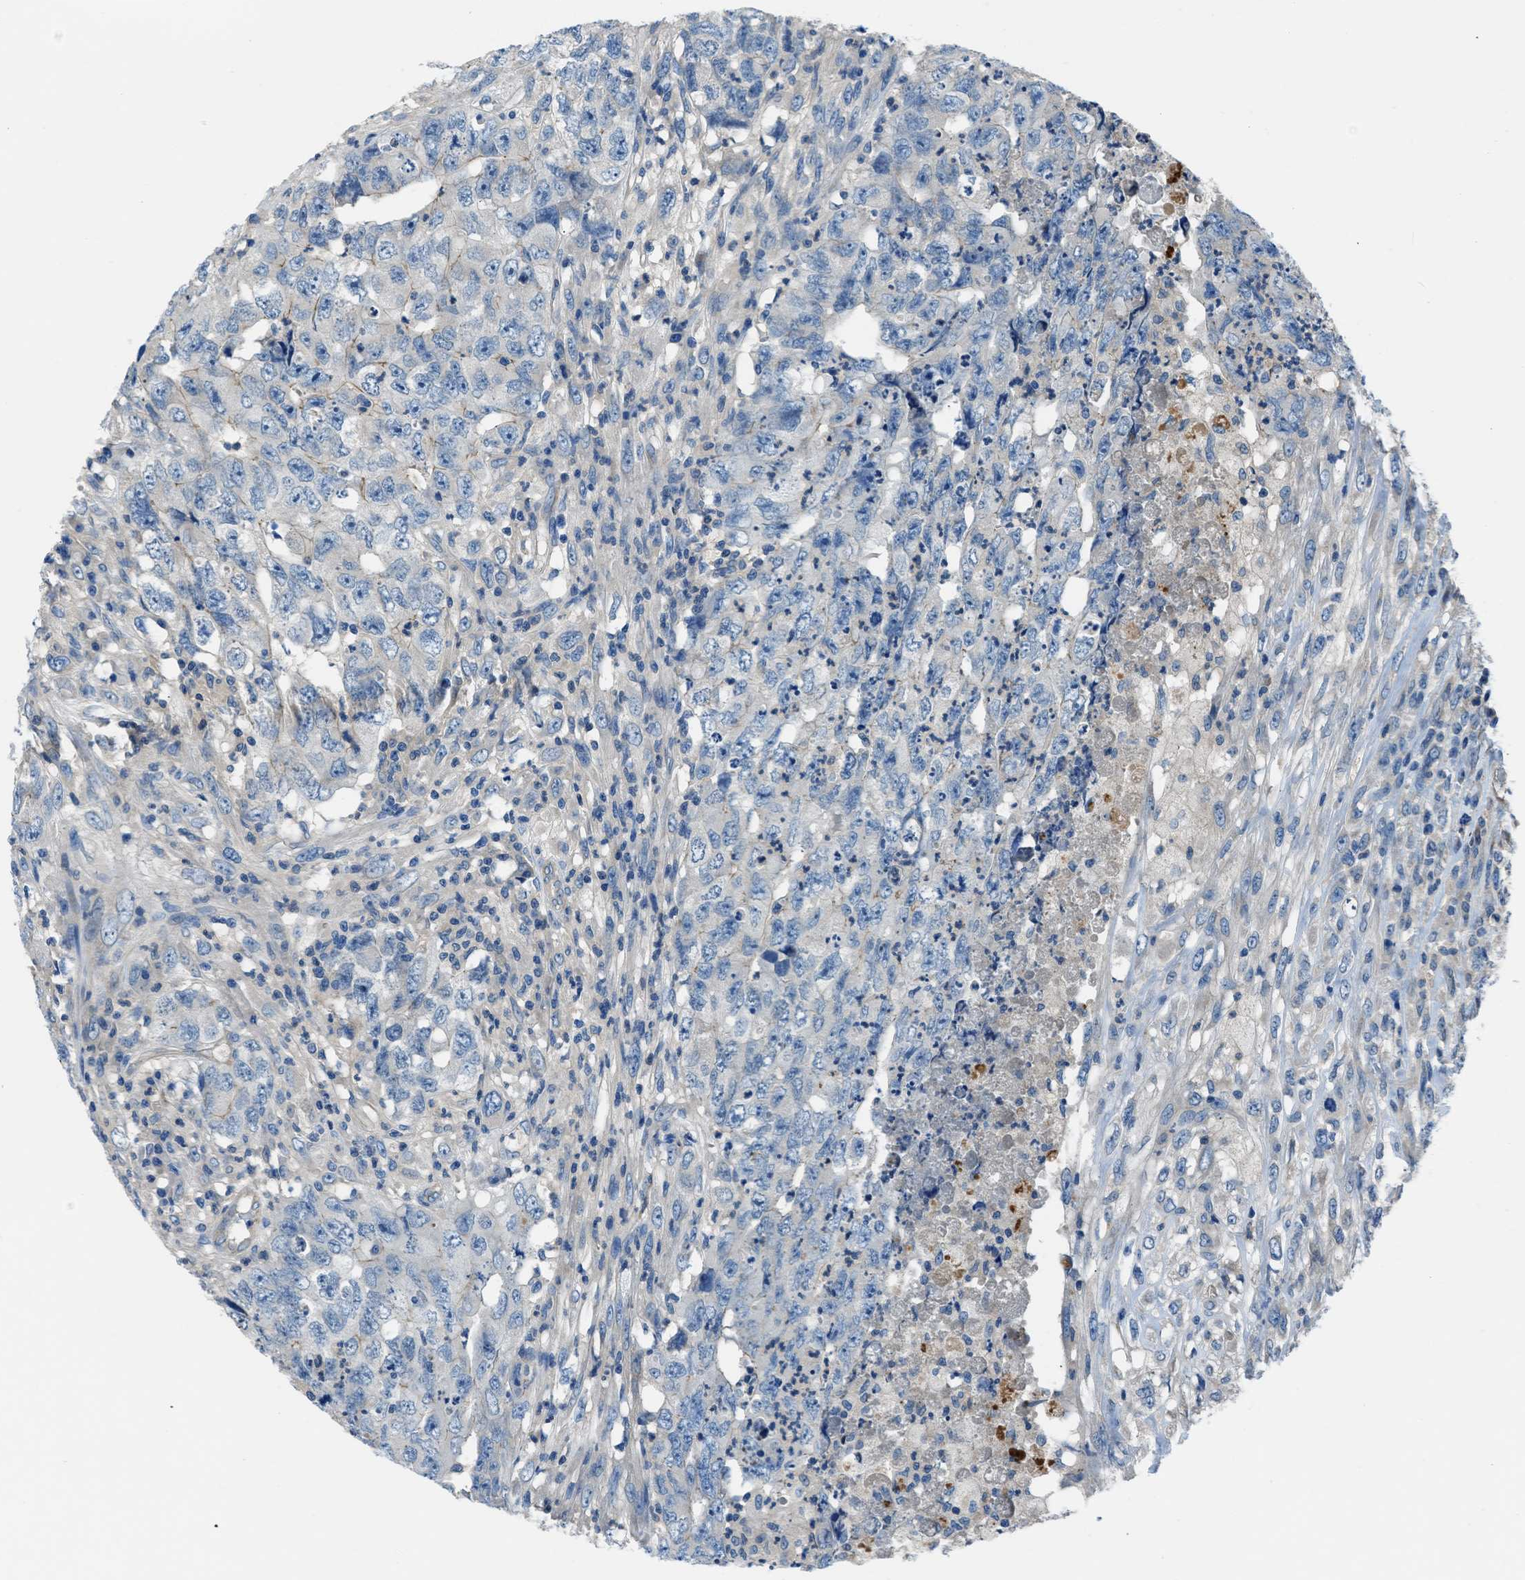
{"staining": {"intensity": "negative", "quantity": "none", "location": "none"}, "tissue": "testis cancer", "cell_type": "Tumor cells", "image_type": "cancer", "snomed": [{"axis": "morphology", "description": "Carcinoma, Embryonal, NOS"}, {"axis": "topography", "description": "Testis"}], "caption": "This is a histopathology image of immunohistochemistry (IHC) staining of testis embryonal carcinoma, which shows no staining in tumor cells.", "gene": "SLC38A6", "patient": {"sex": "male", "age": 32}}